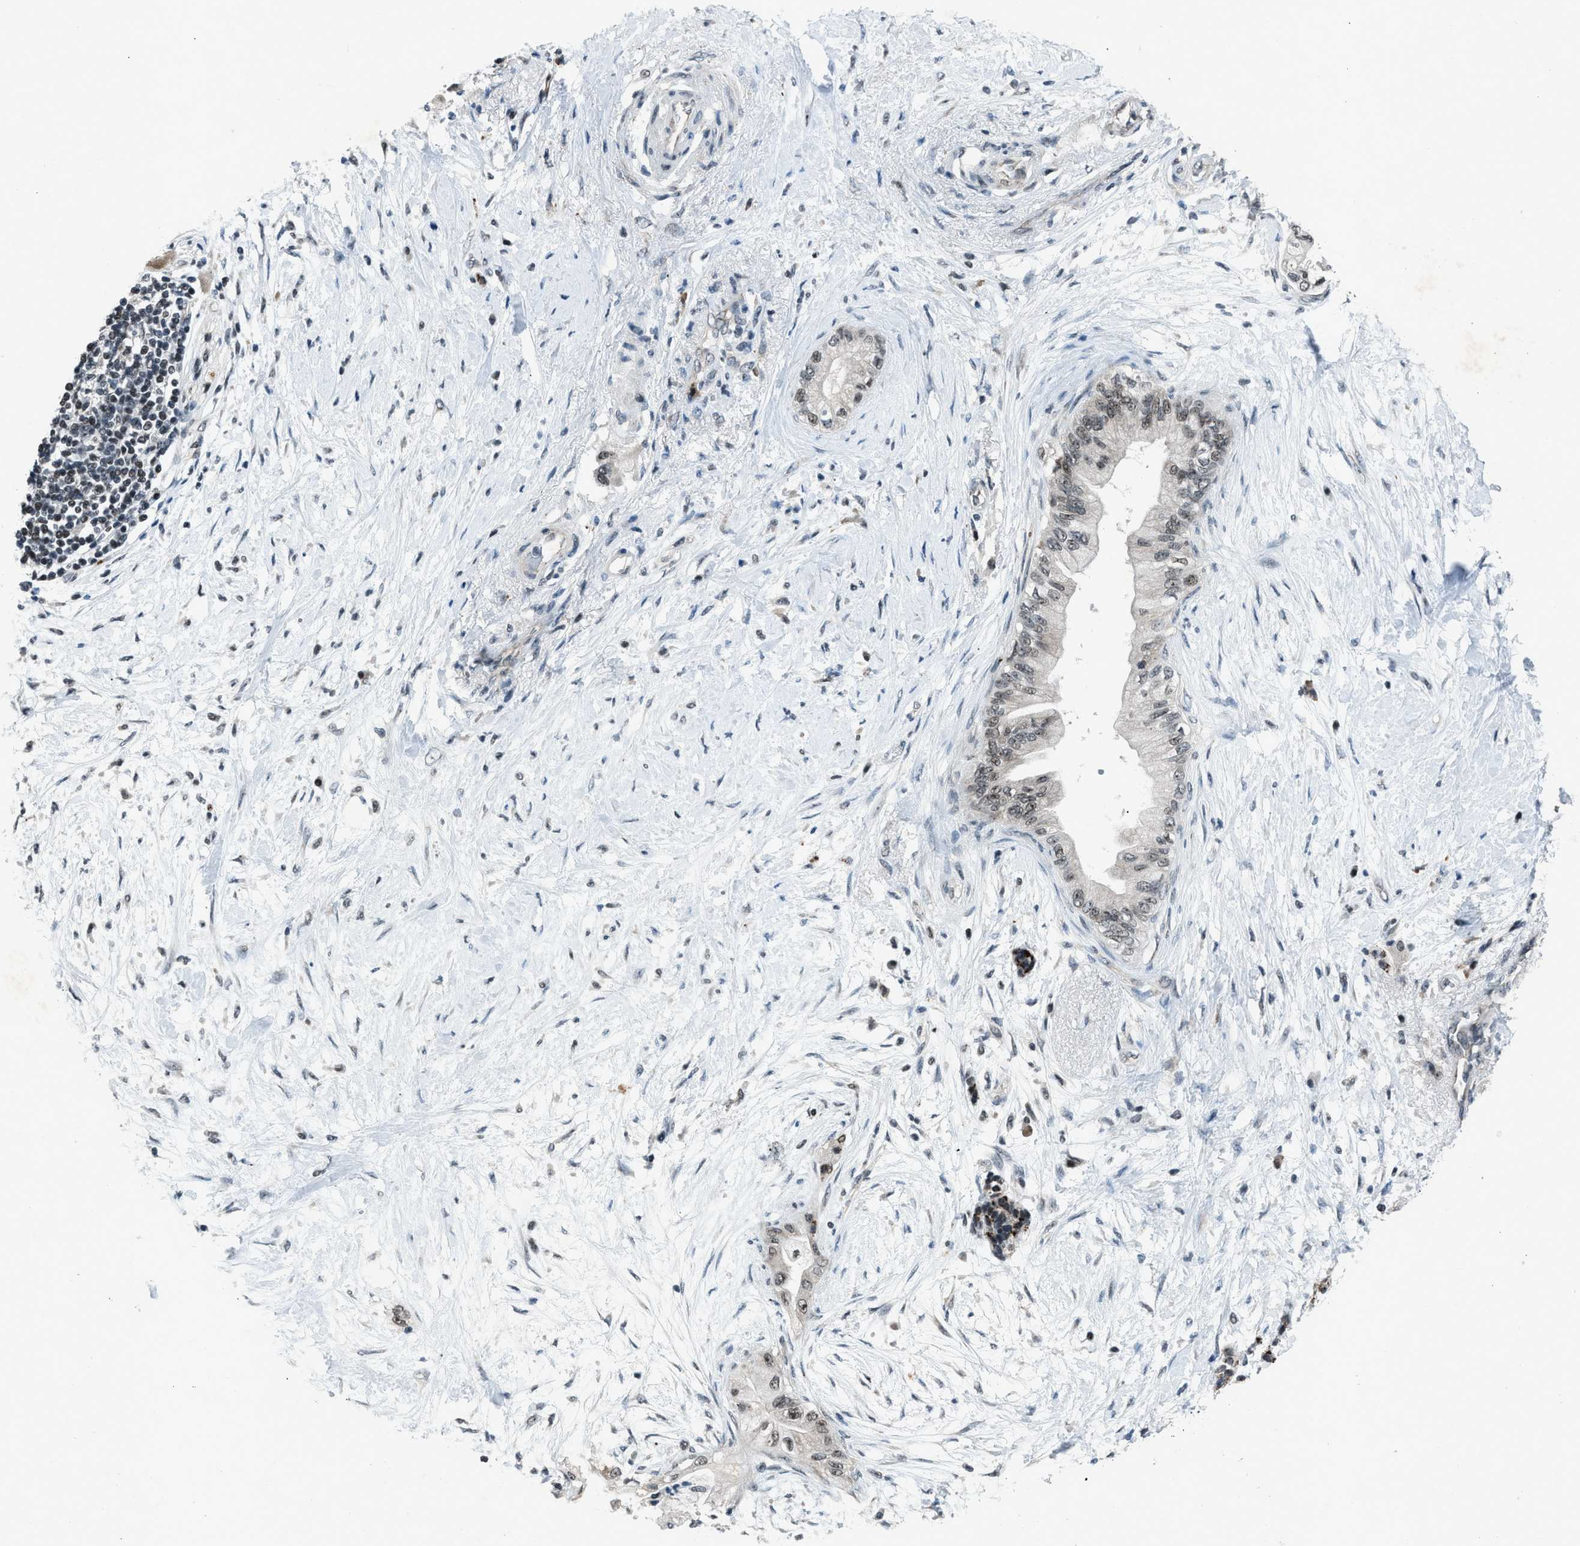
{"staining": {"intensity": "weak", "quantity": ">75%", "location": "nuclear"}, "tissue": "pancreatic cancer", "cell_type": "Tumor cells", "image_type": "cancer", "snomed": [{"axis": "morphology", "description": "Normal tissue, NOS"}, {"axis": "morphology", "description": "Adenocarcinoma, NOS"}, {"axis": "topography", "description": "Pancreas"}, {"axis": "topography", "description": "Duodenum"}], "caption": "The immunohistochemical stain shows weak nuclear staining in tumor cells of pancreatic cancer tissue. (Brightfield microscopy of DAB IHC at high magnification).", "gene": "ADCY1", "patient": {"sex": "female", "age": 60}}